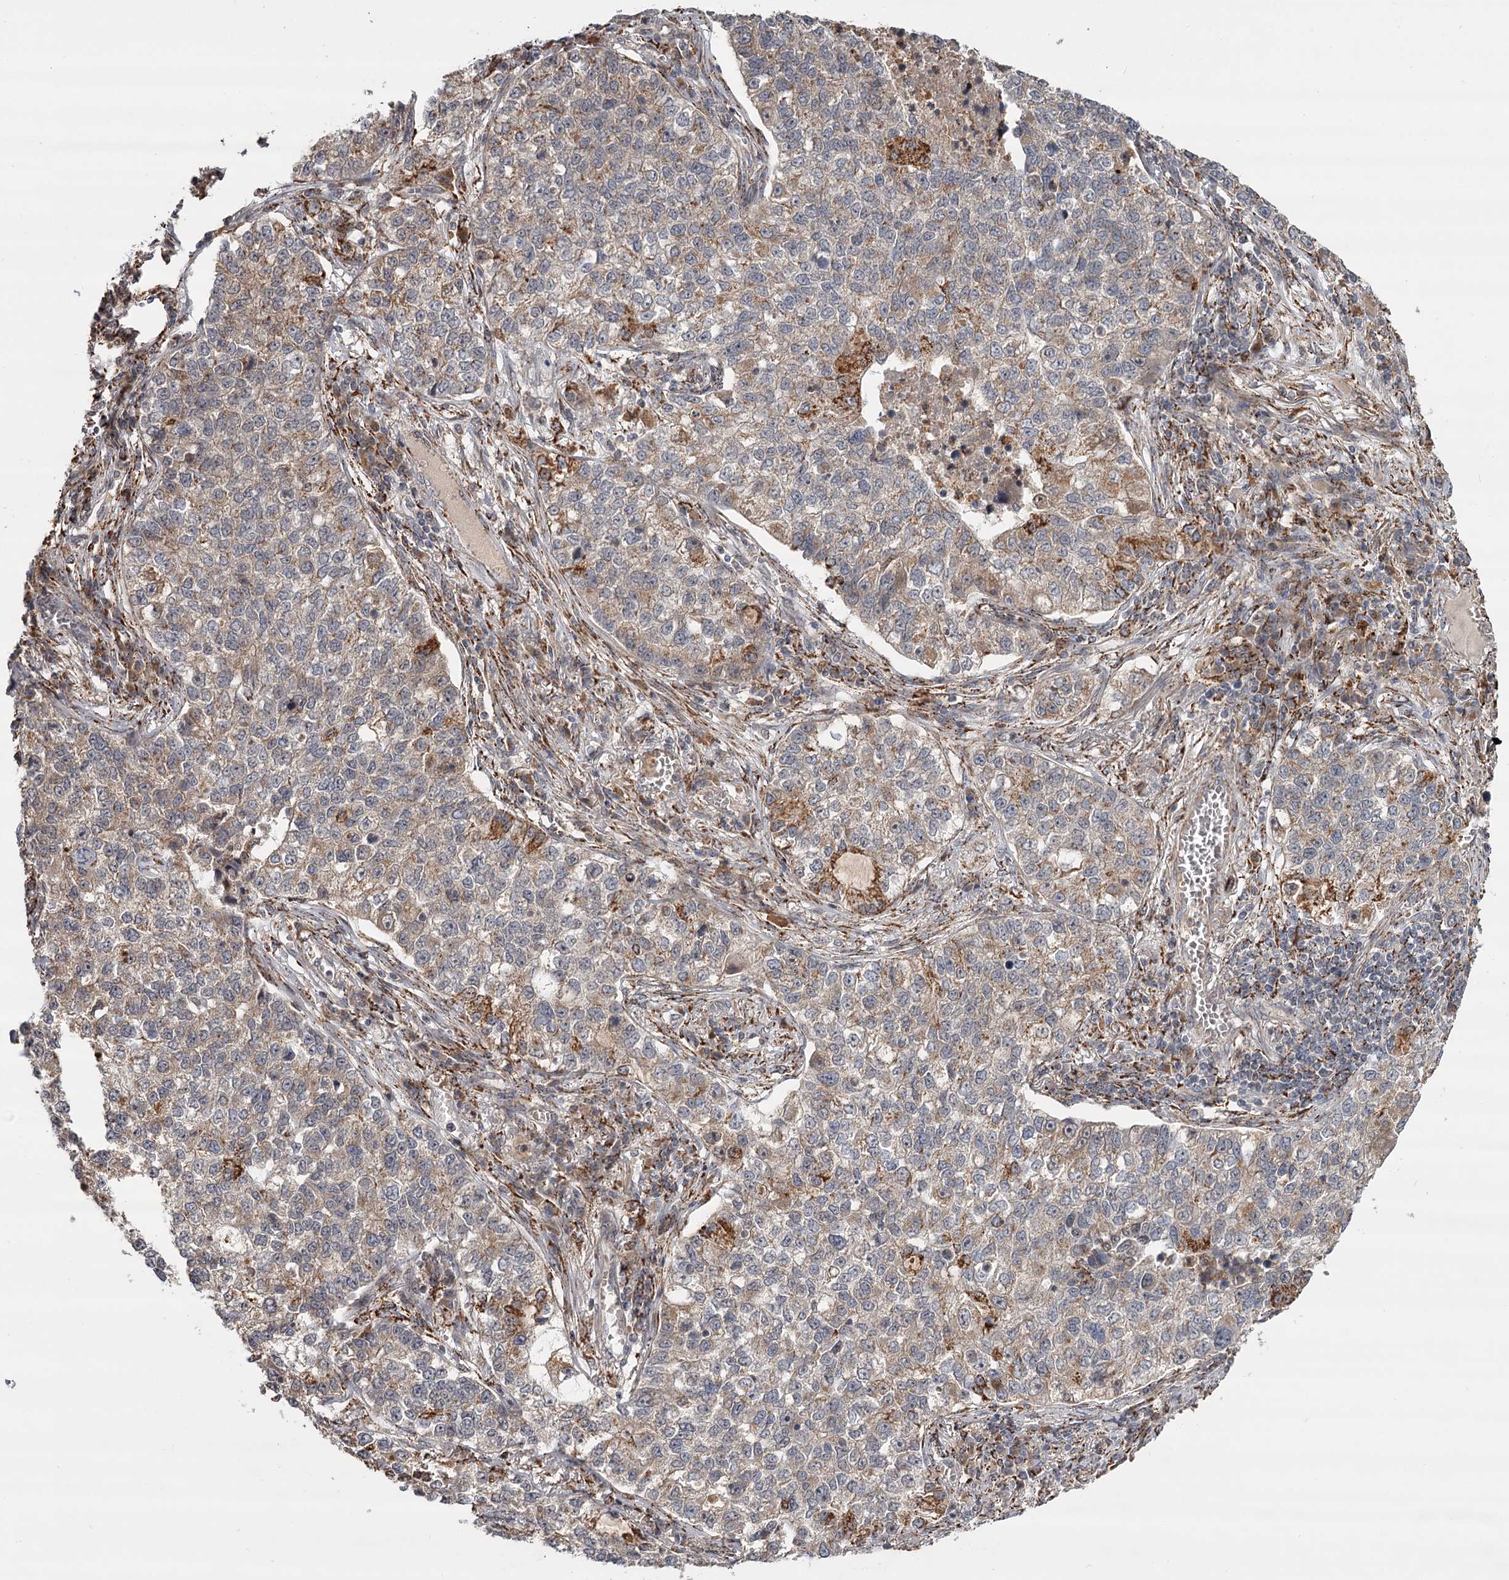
{"staining": {"intensity": "weak", "quantity": "25%-75%", "location": "cytoplasmic/membranous"}, "tissue": "lung cancer", "cell_type": "Tumor cells", "image_type": "cancer", "snomed": [{"axis": "morphology", "description": "Adenocarcinoma, NOS"}, {"axis": "topography", "description": "Lung"}], "caption": "This photomicrograph shows IHC staining of lung adenocarcinoma, with low weak cytoplasmic/membranous expression in approximately 25%-75% of tumor cells.", "gene": "CDC123", "patient": {"sex": "male", "age": 49}}